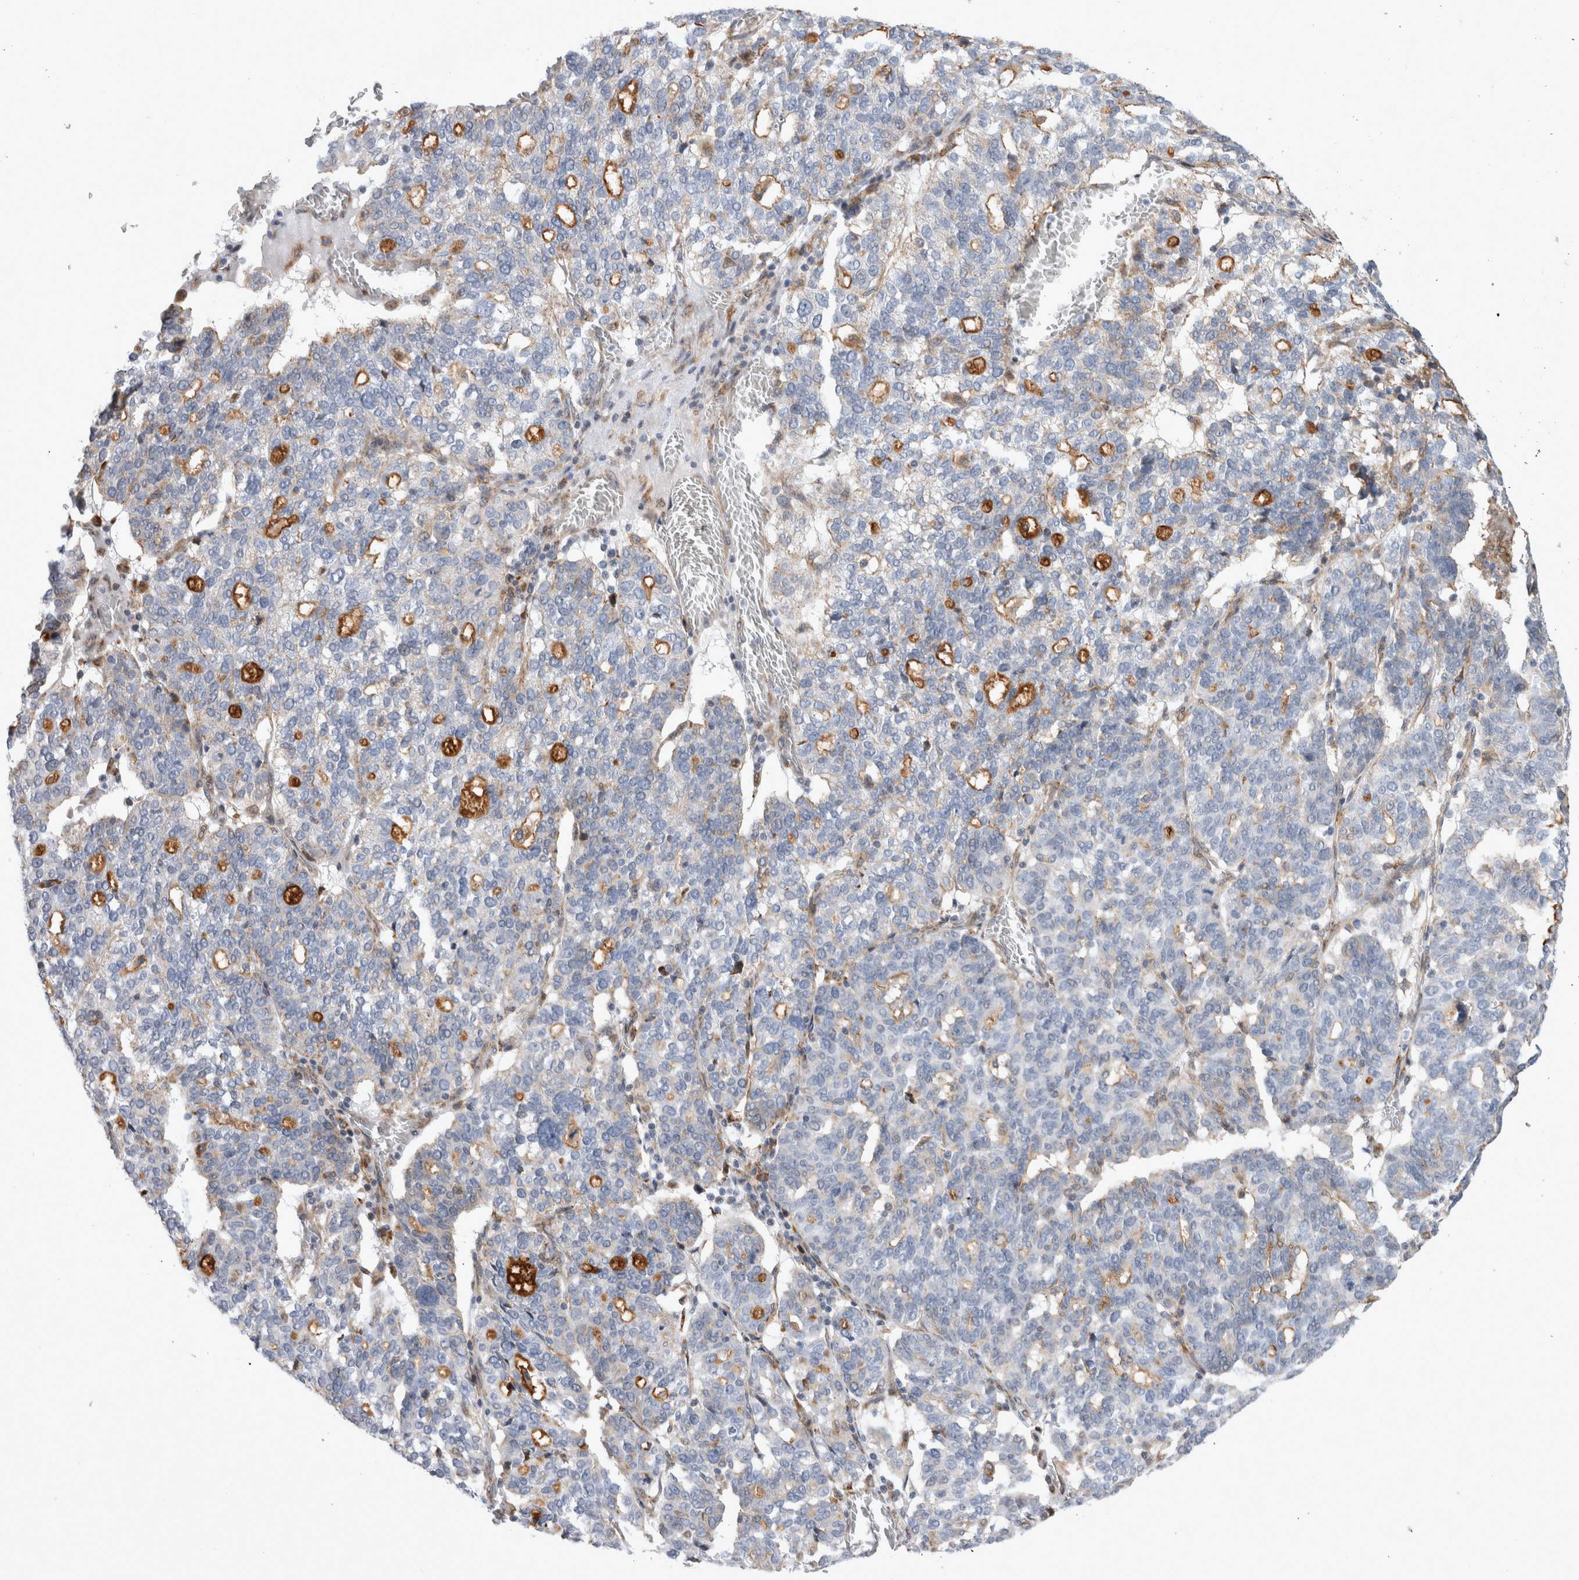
{"staining": {"intensity": "moderate", "quantity": "<25%", "location": "cytoplasmic/membranous"}, "tissue": "ovarian cancer", "cell_type": "Tumor cells", "image_type": "cancer", "snomed": [{"axis": "morphology", "description": "Cystadenocarcinoma, serous, NOS"}, {"axis": "topography", "description": "Ovary"}], "caption": "This image exhibits serous cystadenocarcinoma (ovarian) stained with immunohistochemistry (IHC) to label a protein in brown. The cytoplasmic/membranous of tumor cells show moderate positivity for the protein. Nuclei are counter-stained blue.", "gene": "TRMT9B", "patient": {"sex": "female", "age": 59}}